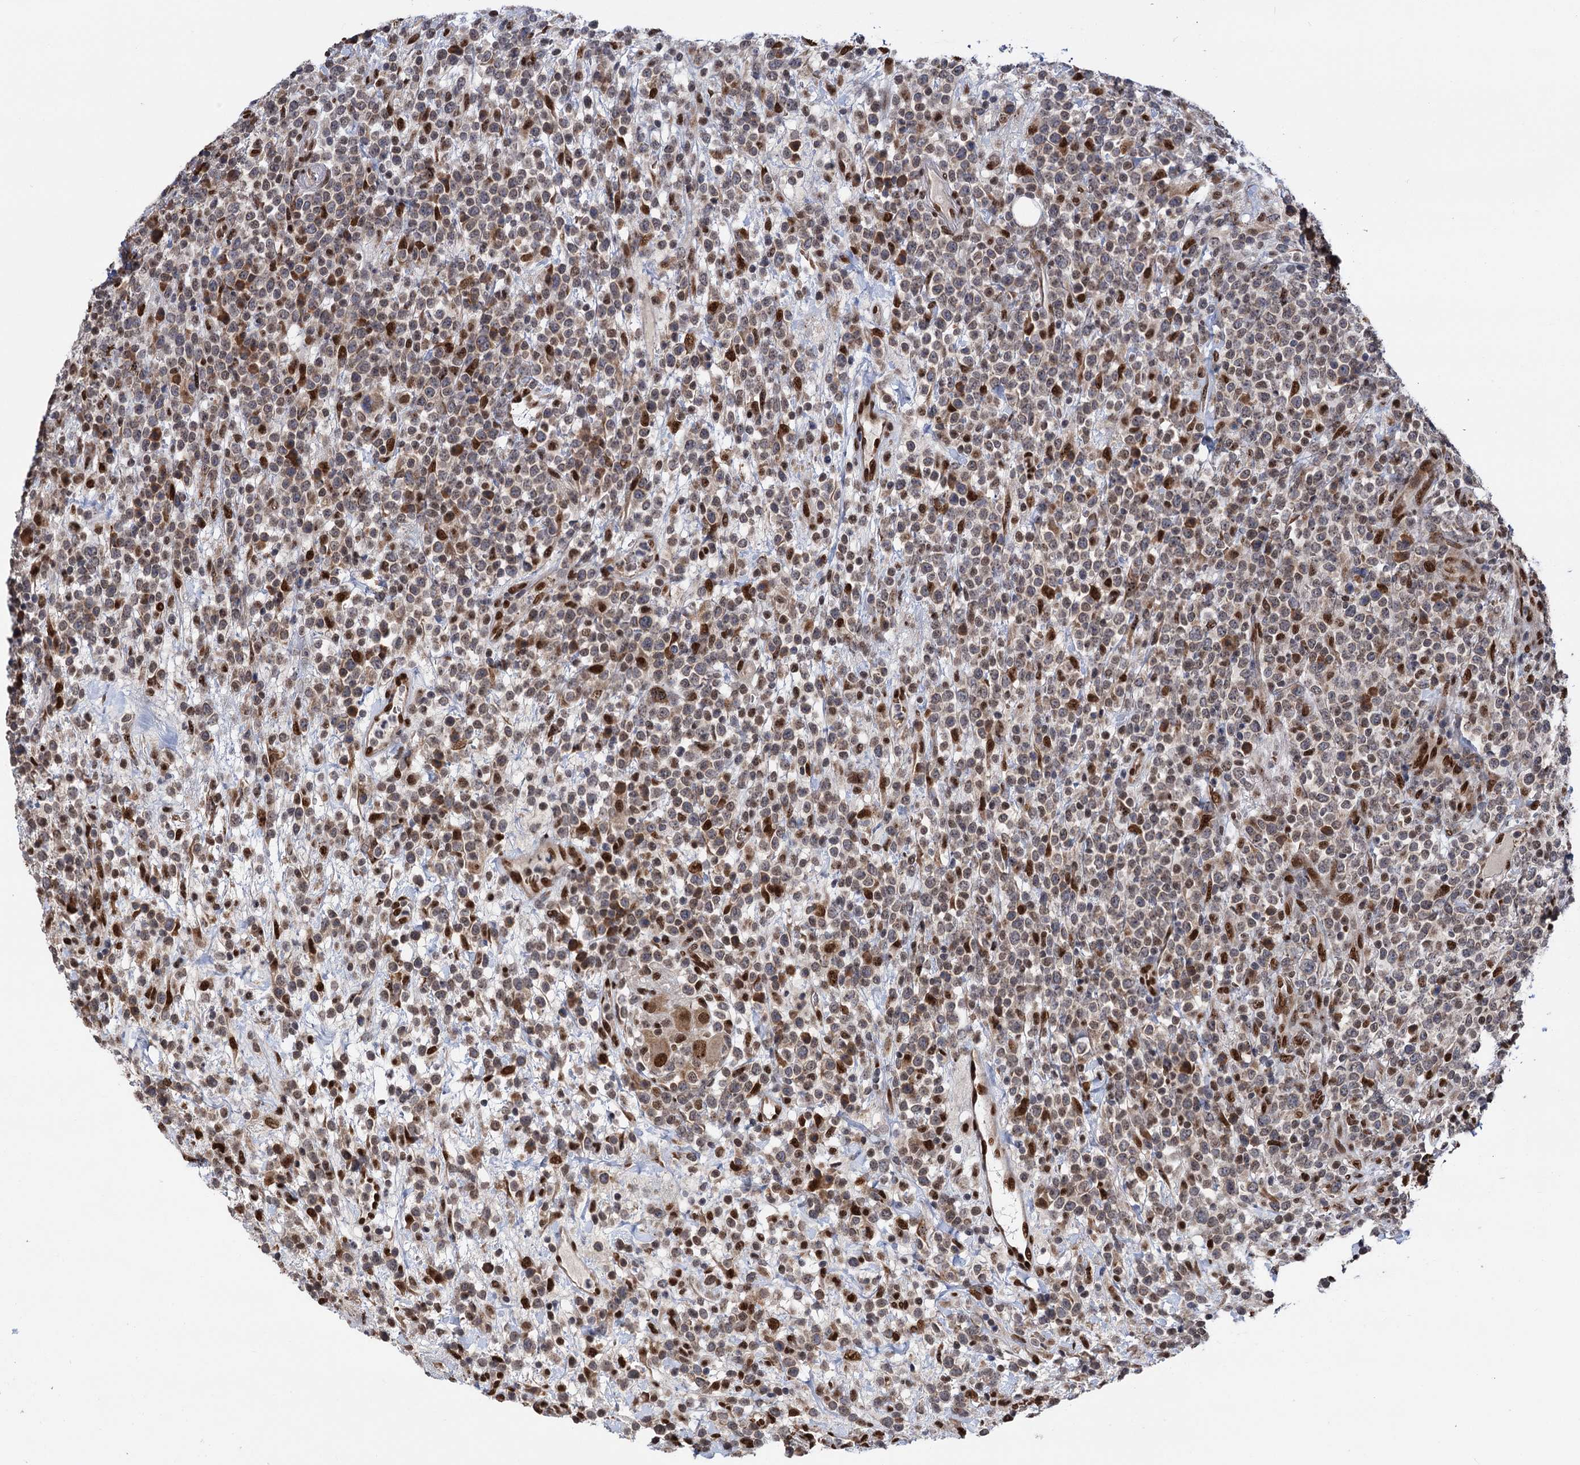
{"staining": {"intensity": "moderate", "quantity": "<25%", "location": "cytoplasmic/membranous,nuclear"}, "tissue": "lymphoma", "cell_type": "Tumor cells", "image_type": "cancer", "snomed": [{"axis": "morphology", "description": "Malignant lymphoma, non-Hodgkin's type, High grade"}, {"axis": "topography", "description": "Colon"}], "caption": "Immunohistochemistry (IHC) of human high-grade malignant lymphoma, non-Hodgkin's type displays low levels of moderate cytoplasmic/membranous and nuclear expression in approximately <25% of tumor cells.", "gene": "MESD", "patient": {"sex": "female", "age": 53}}